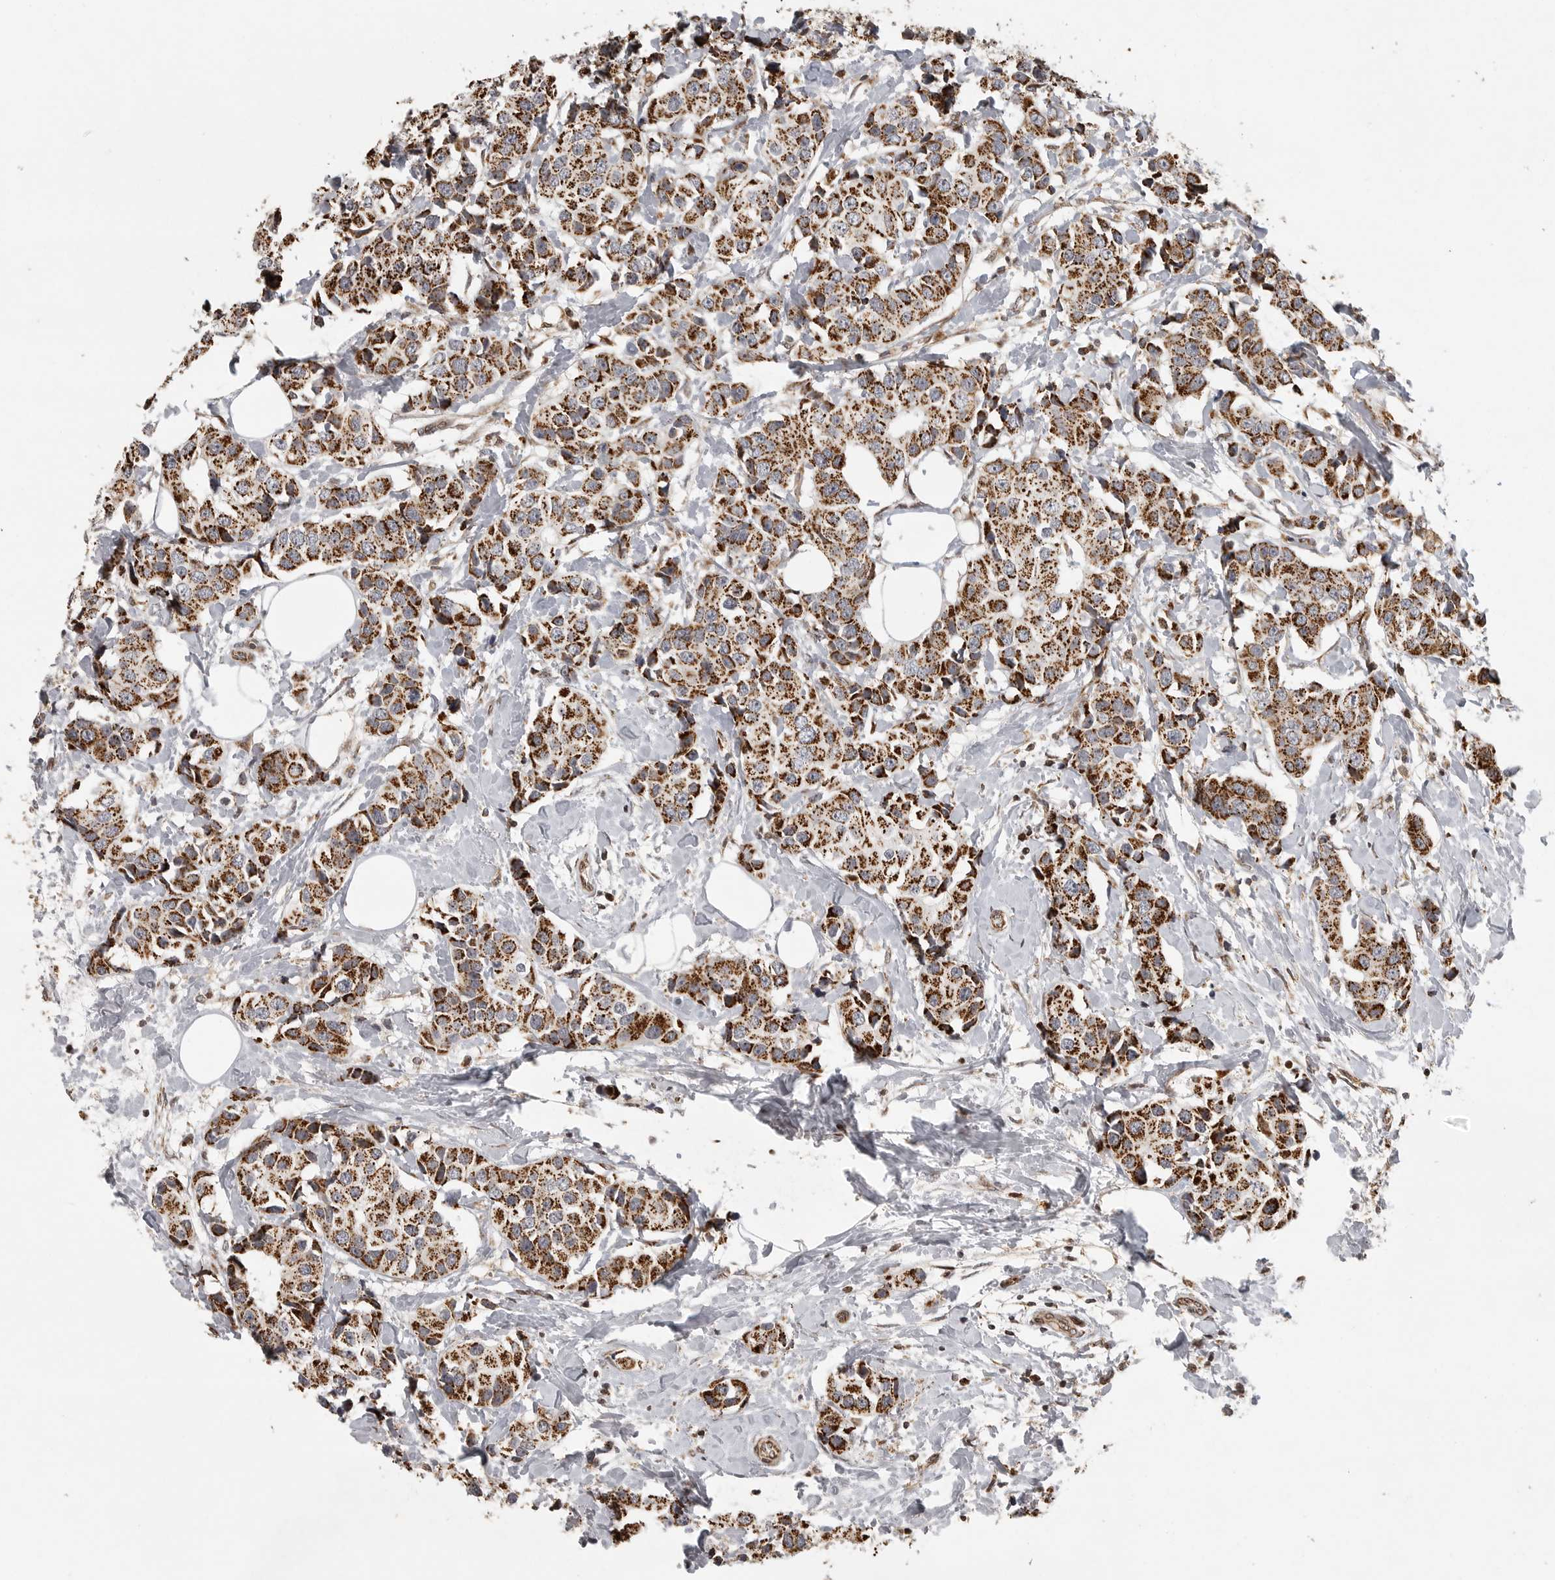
{"staining": {"intensity": "strong", "quantity": ">75%", "location": "cytoplasmic/membranous"}, "tissue": "breast cancer", "cell_type": "Tumor cells", "image_type": "cancer", "snomed": [{"axis": "morphology", "description": "Normal tissue, NOS"}, {"axis": "morphology", "description": "Duct carcinoma"}, {"axis": "topography", "description": "Breast"}], "caption": "Human breast cancer stained with a protein marker demonstrates strong staining in tumor cells.", "gene": "NARS2", "patient": {"sex": "female", "age": 39}}